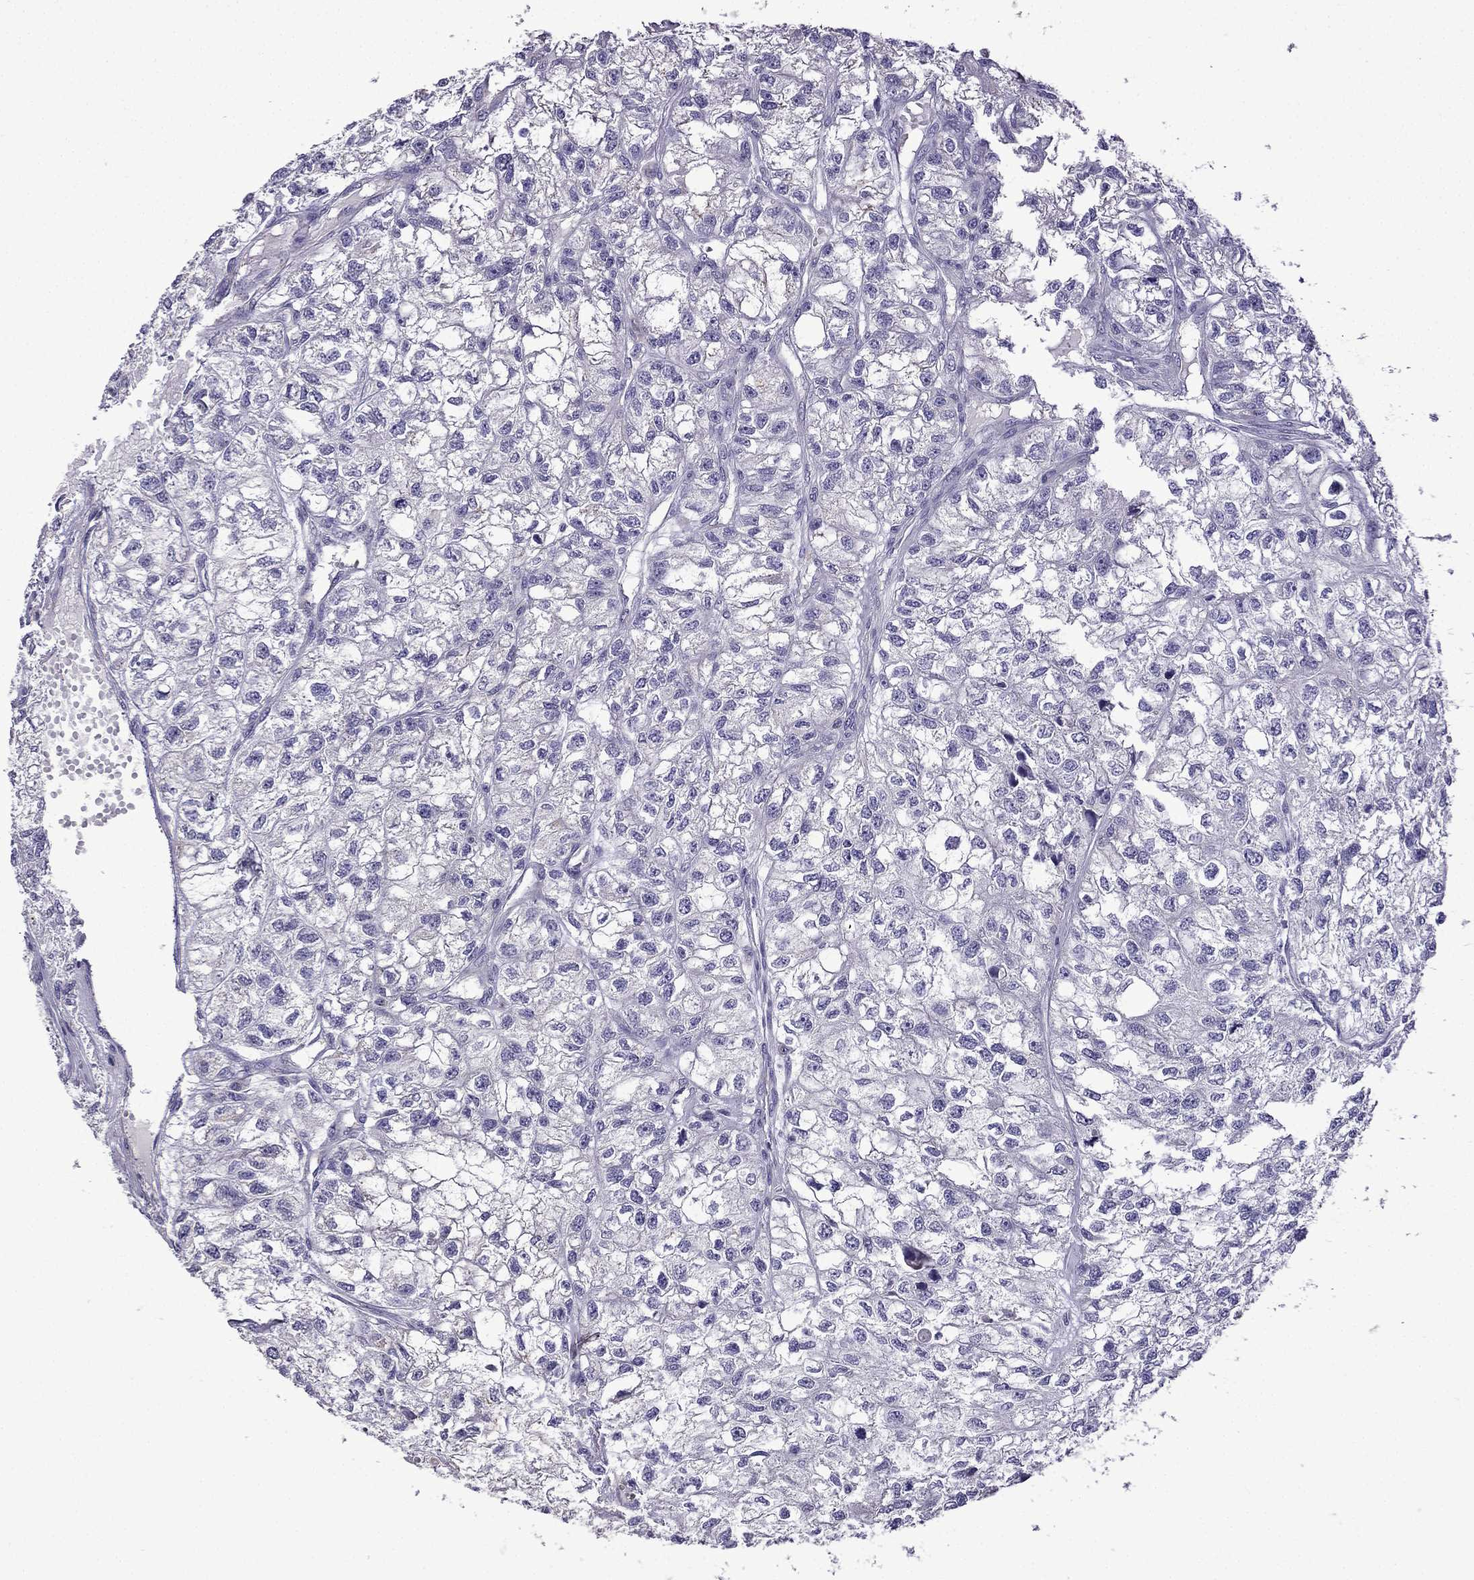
{"staining": {"intensity": "negative", "quantity": "none", "location": "none"}, "tissue": "renal cancer", "cell_type": "Tumor cells", "image_type": "cancer", "snomed": [{"axis": "morphology", "description": "Adenocarcinoma, NOS"}, {"axis": "topography", "description": "Kidney"}], "caption": "An image of human renal cancer (adenocarcinoma) is negative for staining in tumor cells.", "gene": "TTN", "patient": {"sex": "male", "age": 56}}